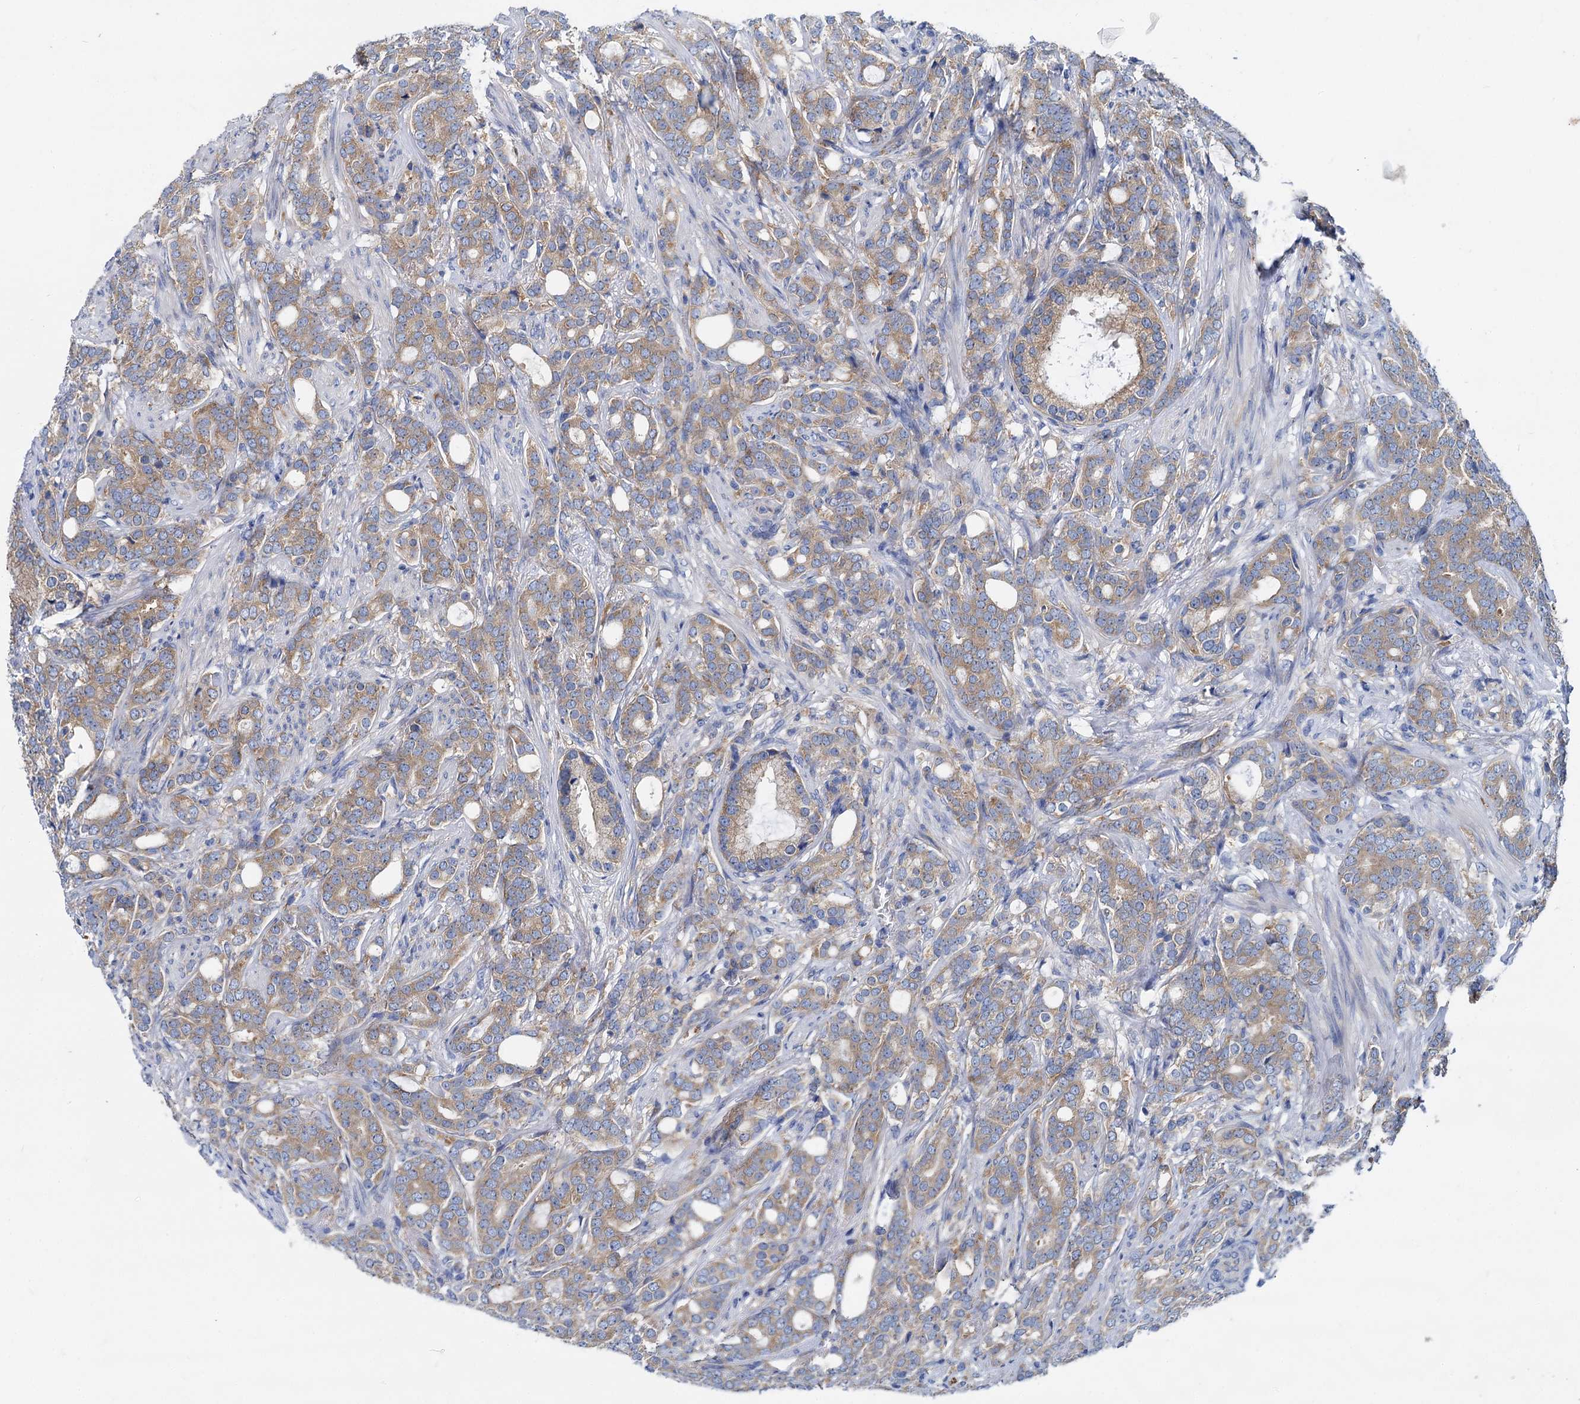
{"staining": {"intensity": "moderate", "quantity": ">75%", "location": "cytoplasmic/membranous"}, "tissue": "prostate cancer", "cell_type": "Tumor cells", "image_type": "cancer", "snomed": [{"axis": "morphology", "description": "Adenocarcinoma, Low grade"}, {"axis": "topography", "description": "Prostate"}], "caption": "Prostate cancer stained with a brown dye displays moderate cytoplasmic/membranous positive expression in approximately >75% of tumor cells.", "gene": "QARS1", "patient": {"sex": "male", "age": 71}}